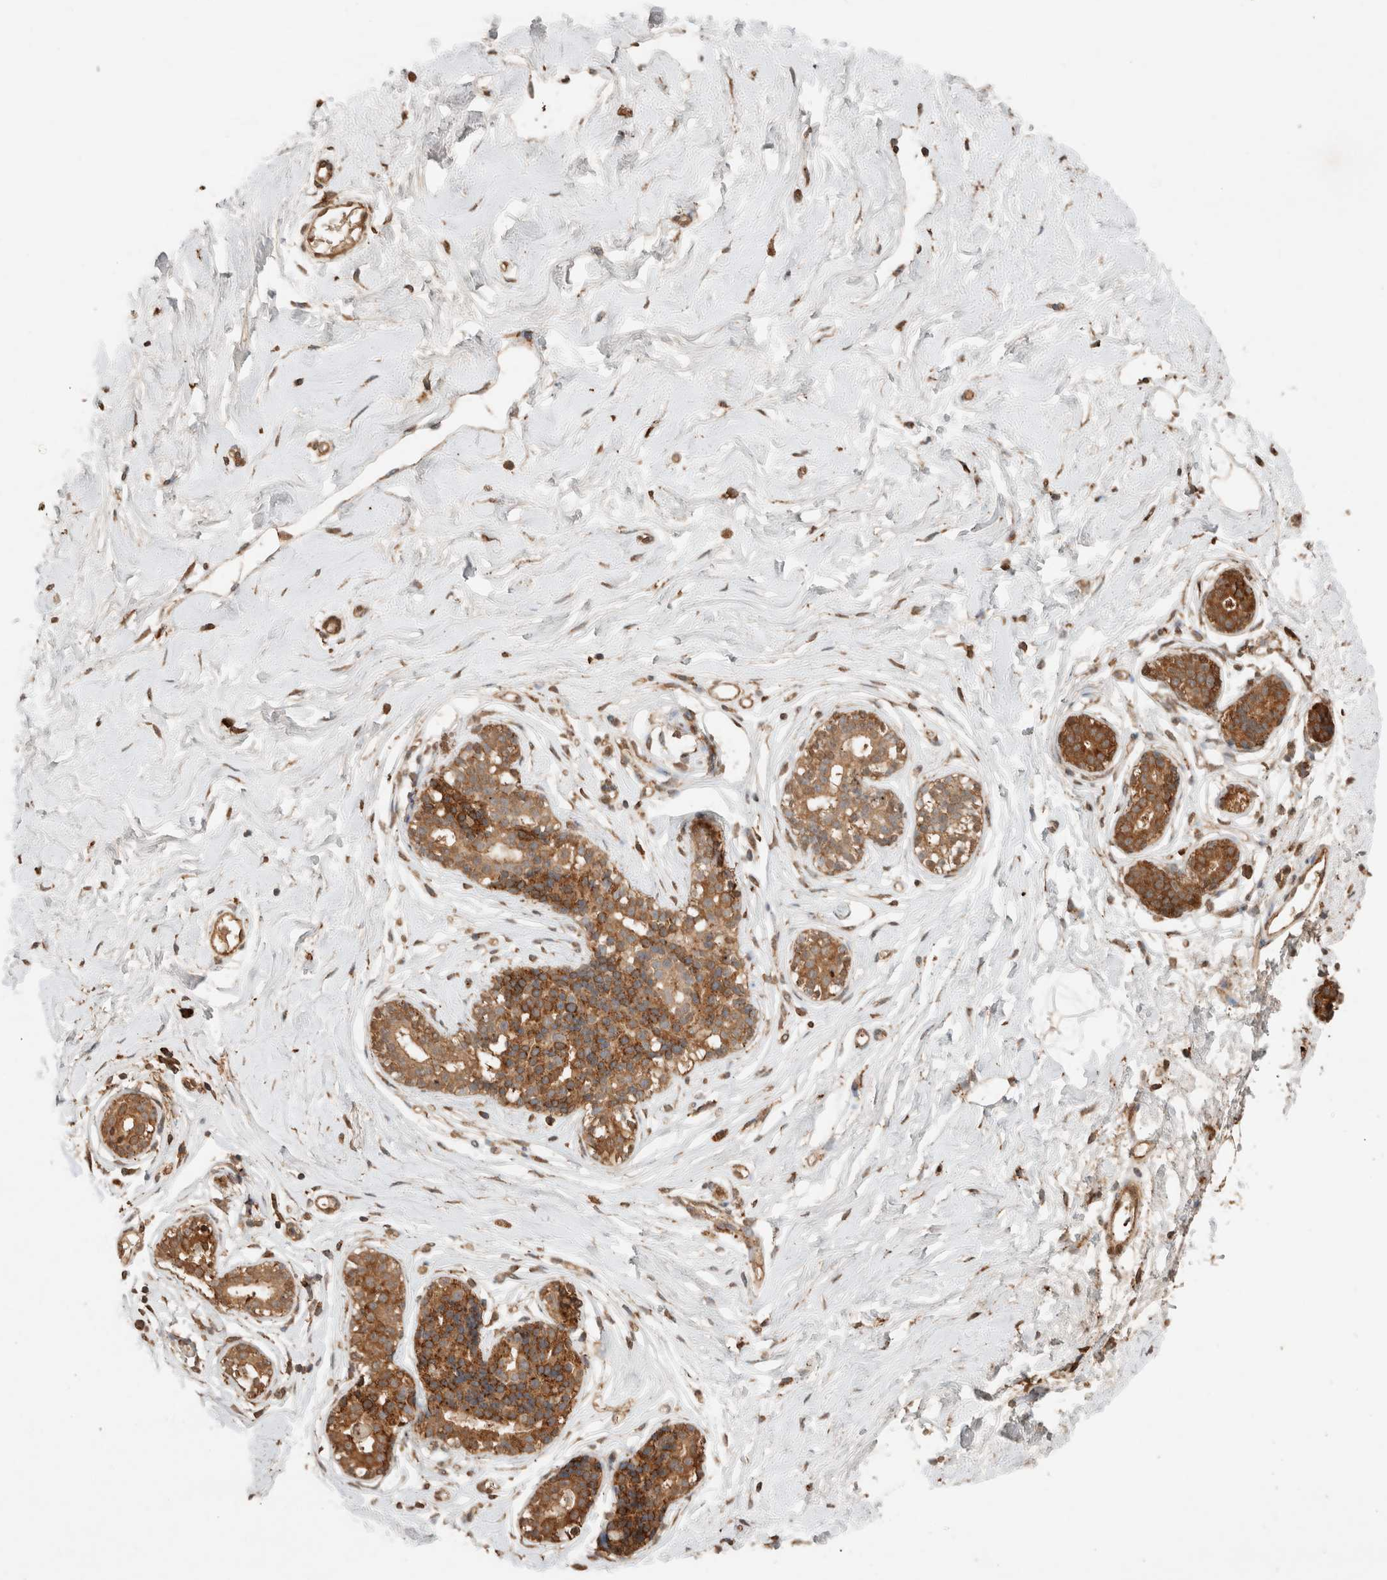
{"staining": {"intensity": "moderate", "quantity": "25%-75%", "location": "cytoplasmic/membranous"}, "tissue": "breast", "cell_type": "Adipocytes", "image_type": "normal", "snomed": [{"axis": "morphology", "description": "Normal tissue, NOS"}, {"axis": "topography", "description": "Breast"}], "caption": "Unremarkable breast shows moderate cytoplasmic/membranous positivity in approximately 25%-75% of adipocytes.", "gene": "ERAP1", "patient": {"sex": "female", "age": 23}}